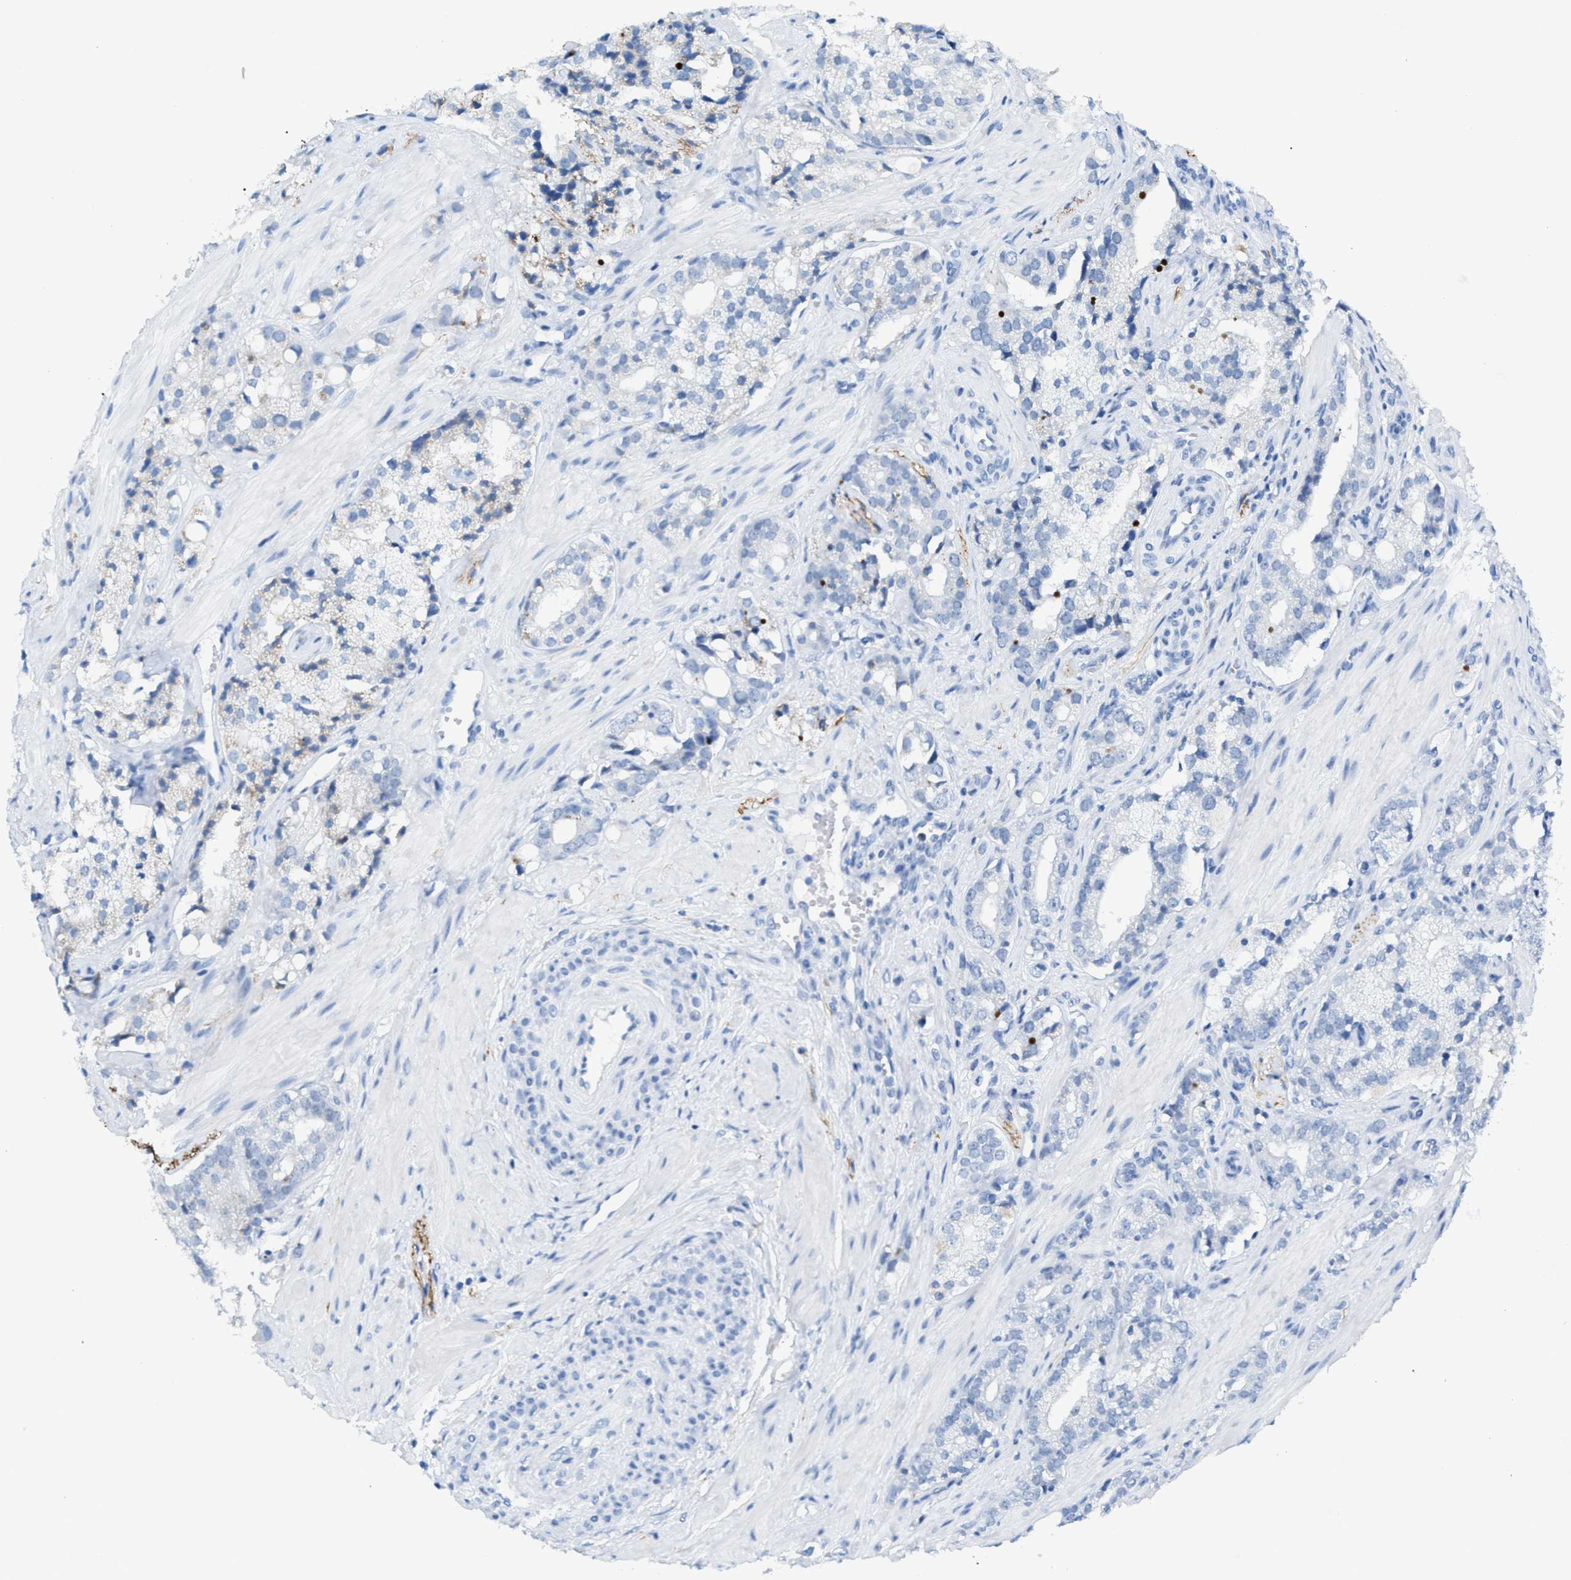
{"staining": {"intensity": "negative", "quantity": "none", "location": "none"}, "tissue": "prostate cancer", "cell_type": "Tumor cells", "image_type": "cancer", "snomed": [{"axis": "morphology", "description": "Adenocarcinoma, High grade"}, {"axis": "topography", "description": "Prostate"}], "caption": "An image of human prostate cancer is negative for staining in tumor cells.", "gene": "PPM1D", "patient": {"sex": "male", "age": 52}}